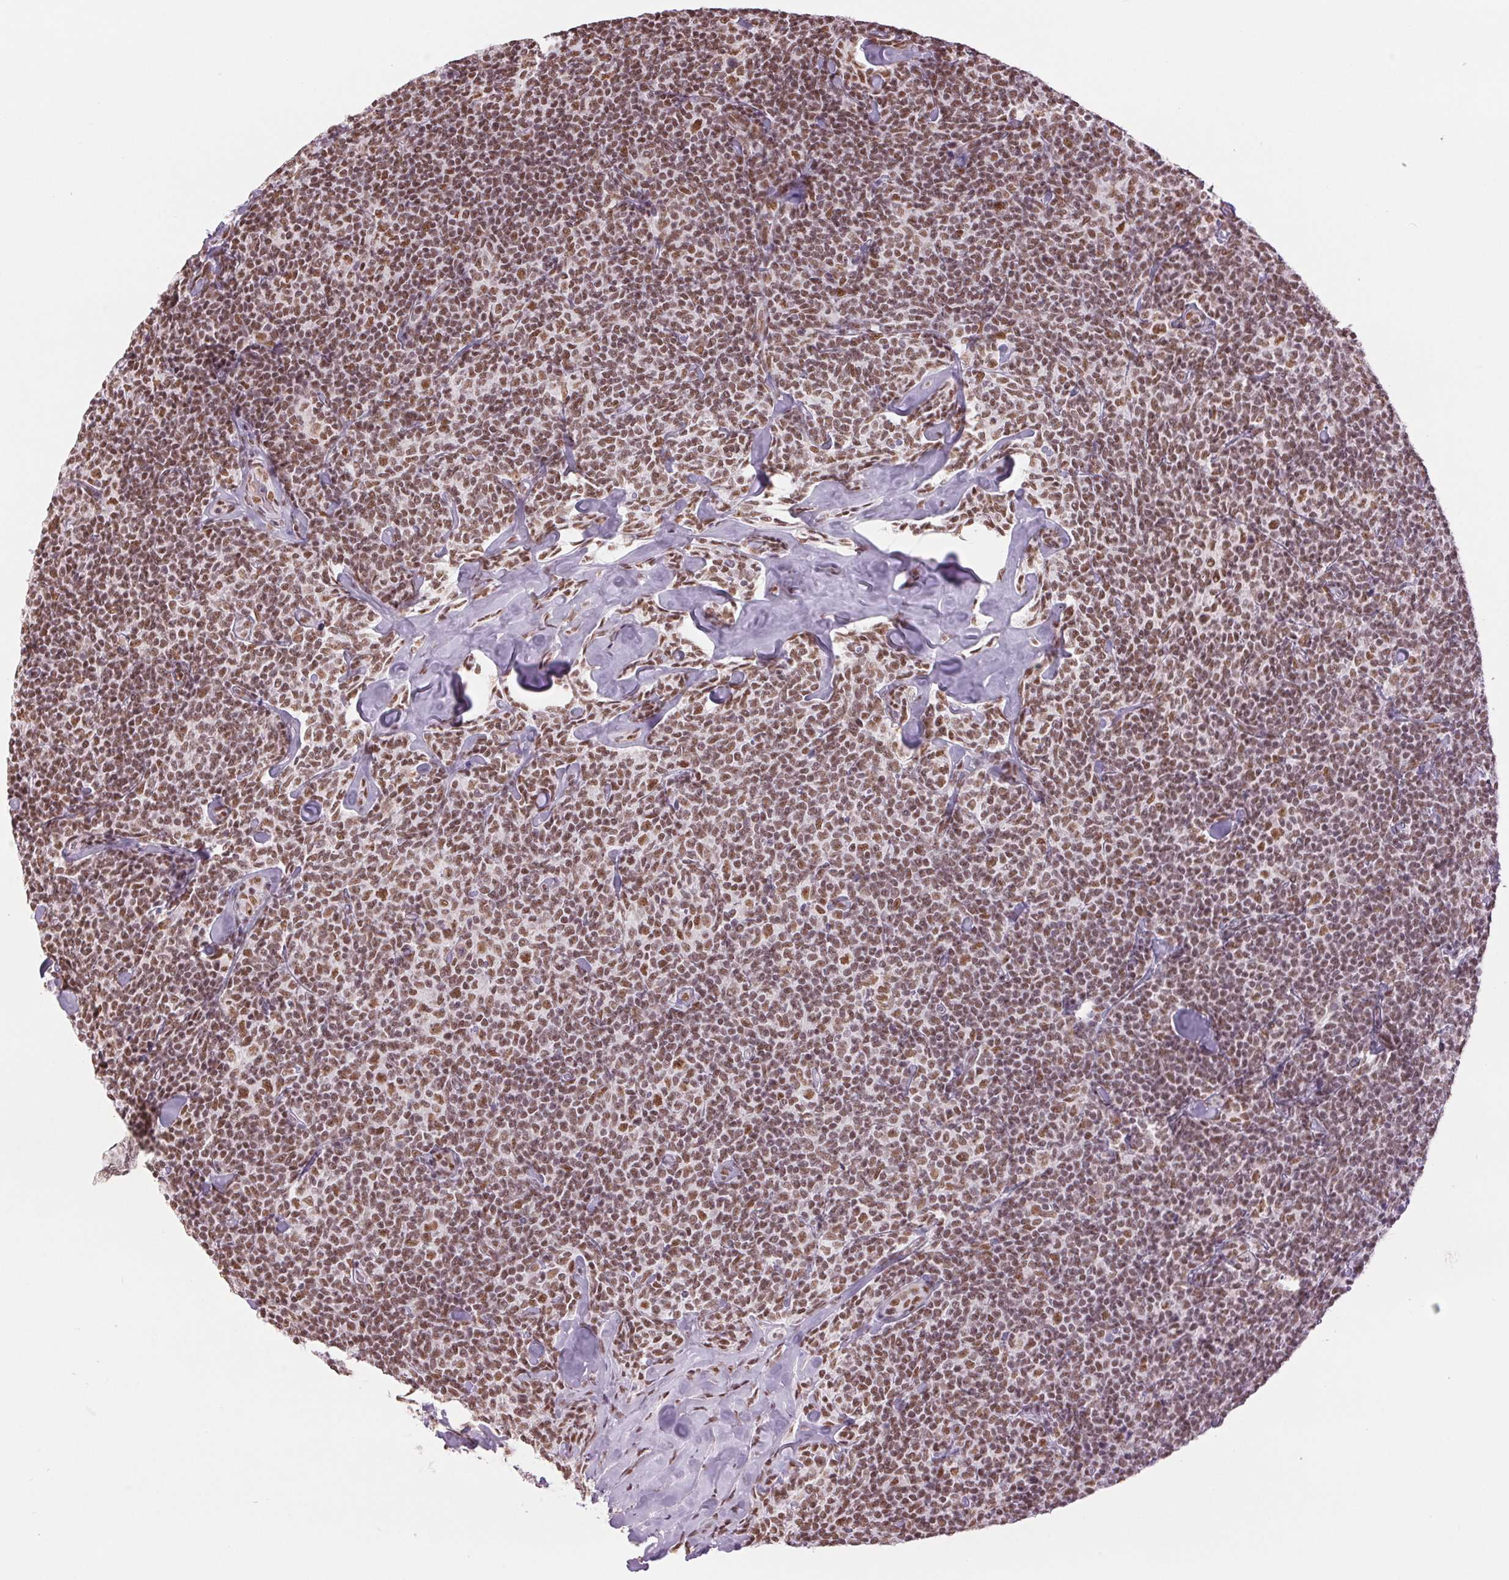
{"staining": {"intensity": "moderate", "quantity": ">75%", "location": "nuclear"}, "tissue": "lymphoma", "cell_type": "Tumor cells", "image_type": "cancer", "snomed": [{"axis": "morphology", "description": "Malignant lymphoma, non-Hodgkin's type, Low grade"}, {"axis": "topography", "description": "Lymph node"}], "caption": "Immunohistochemistry of lymphoma displays medium levels of moderate nuclear staining in about >75% of tumor cells.", "gene": "ZFR2", "patient": {"sex": "female", "age": 56}}